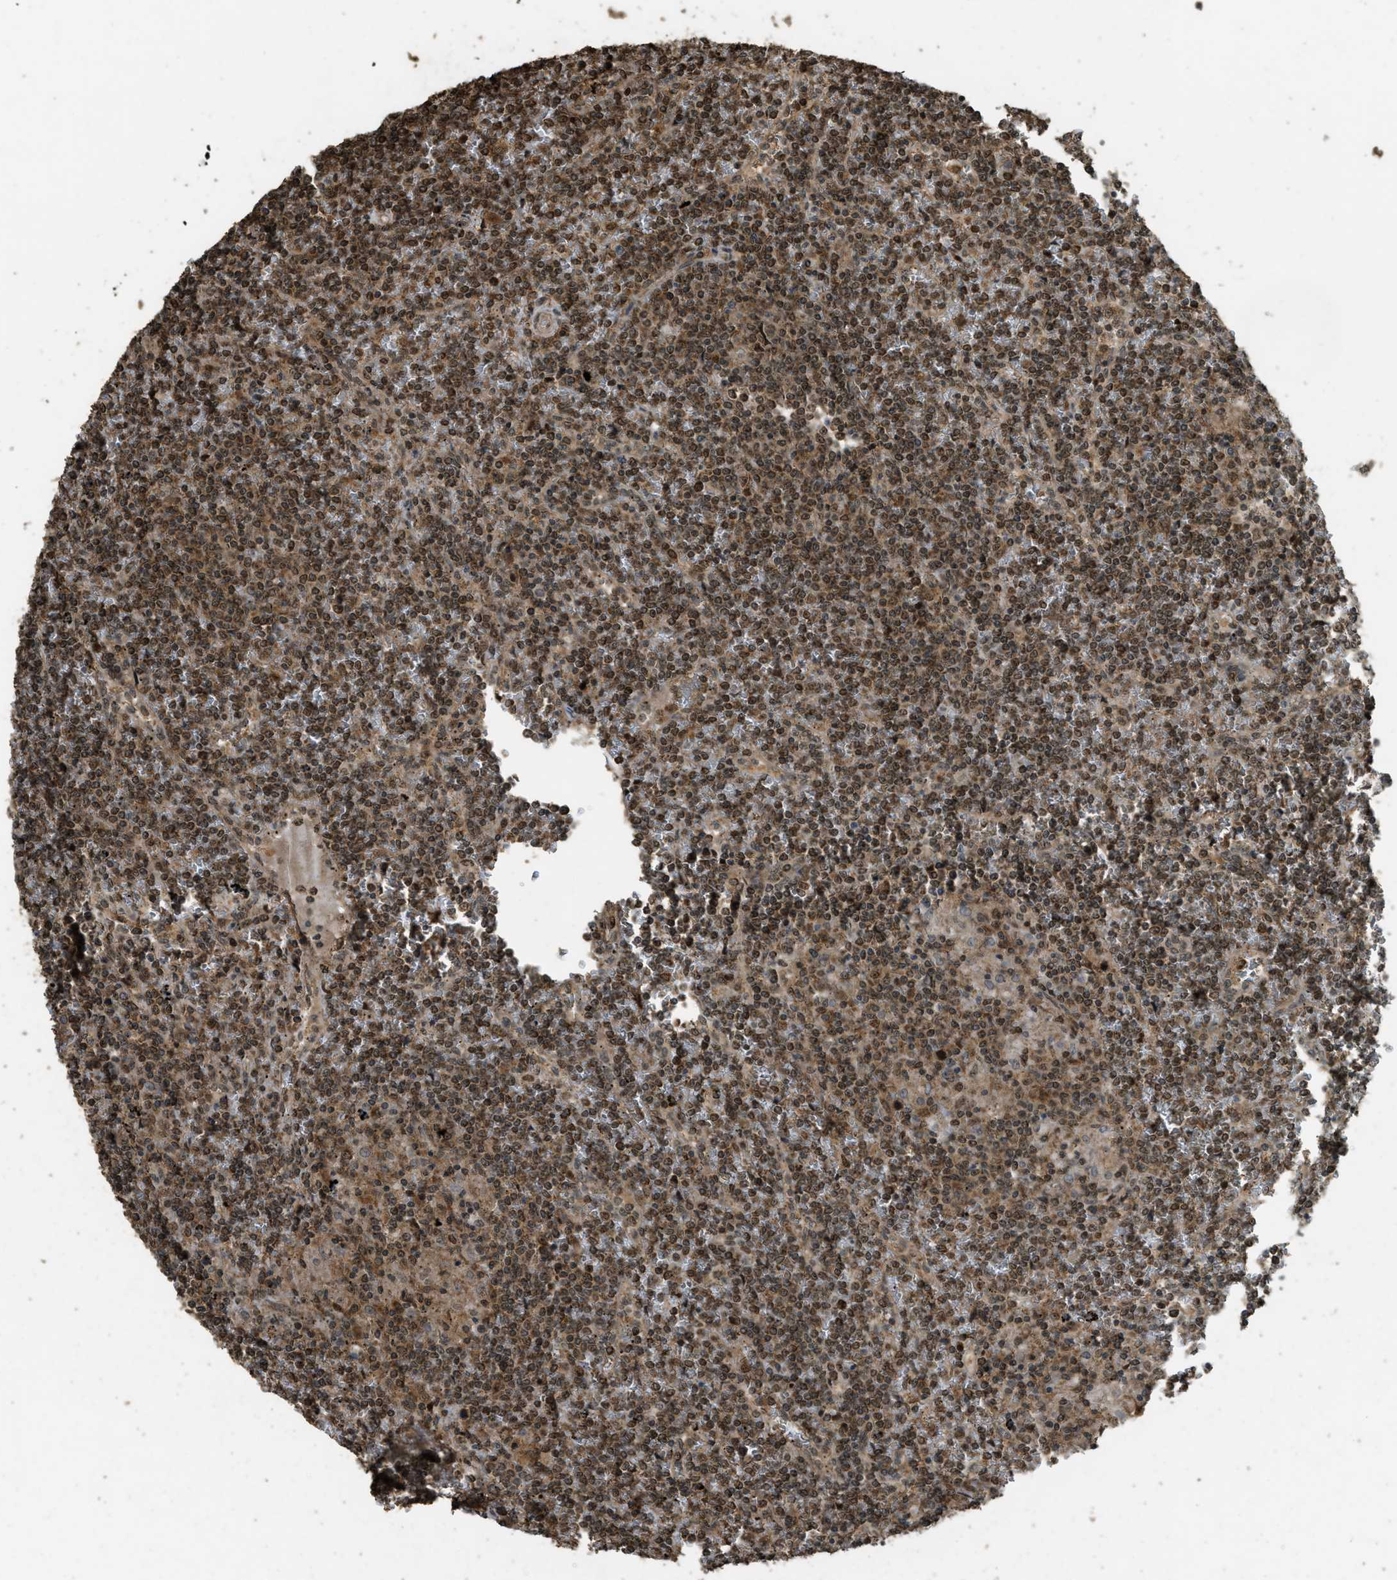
{"staining": {"intensity": "moderate", "quantity": ">75%", "location": "nuclear"}, "tissue": "lymphoma", "cell_type": "Tumor cells", "image_type": "cancer", "snomed": [{"axis": "morphology", "description": "Malignant lymphoma, non-Hodgkin's type, Low grade"}, {"axis": "topography", "description": "Spleen"}], "caption": "Immunohistochemistry image of human lymphoma stained for a protein (brown), which displays medium levels of moderate nuclear expression in approximately >75% of tumor cells.", "gene": "CTPS1", "patient": {"sex": "female", "age": 19}}